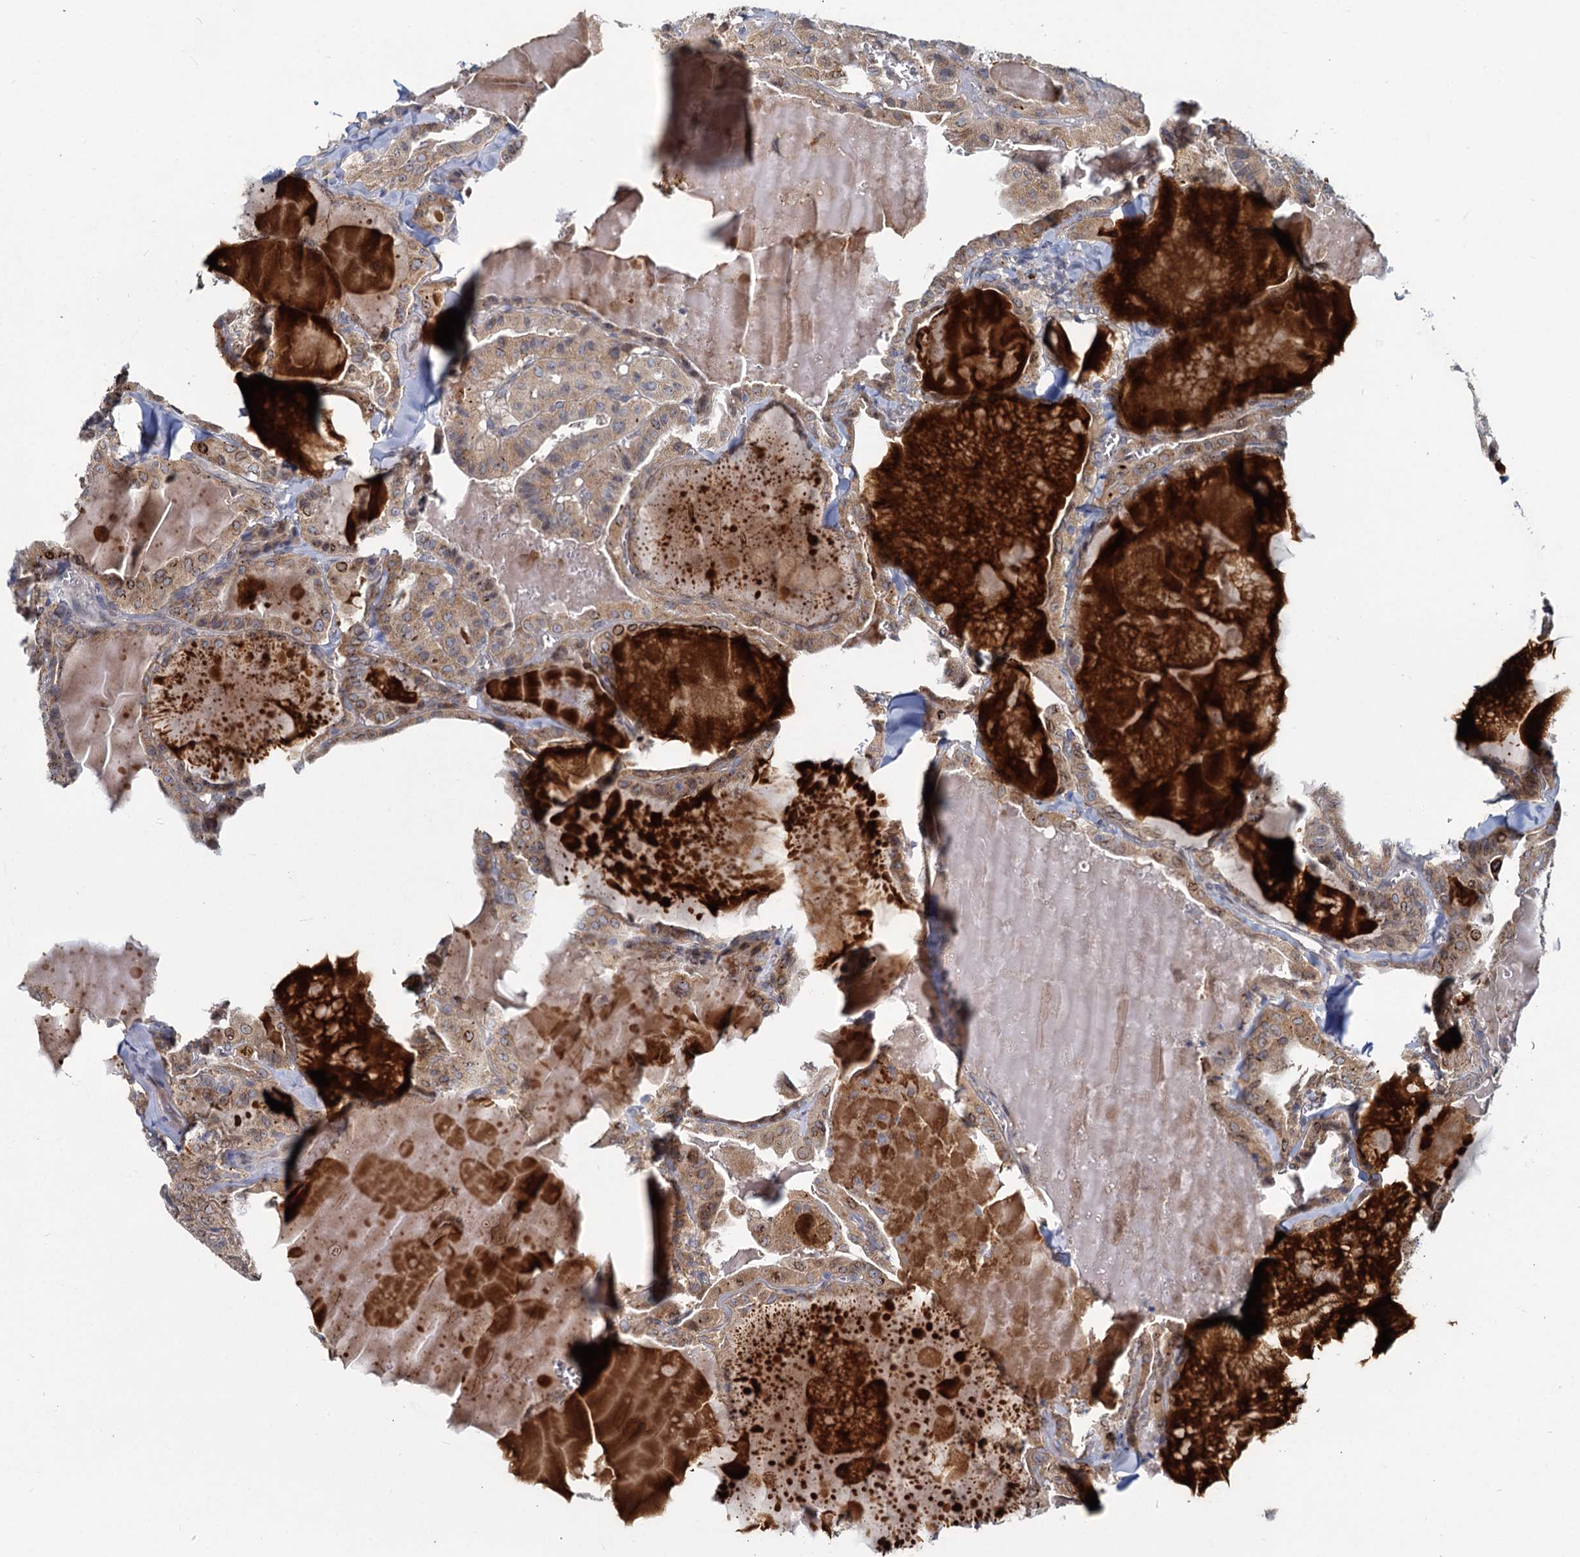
{"staining": {"intensity": "moderate", "quantity": ">75%", "location": "cytoplasmic/membranous"}, "tissue": "thyroid cancer", "cell_type": "Tumor cells", "image_type": "cancer", "snomed": [{"axis": "morphology", "description": "Papillary adenocarcinoma, NOS"}, {"axis": "topography", "description": "Thyroid gland"}], "caption": "Moderate cytoplasmic/membranous expression for a protein is identified in approximately >75% of tumor cells of thyroid cancer (papillary adenocarcinoma) using immunohistochemistry (IHC).", "gene": "ADCY2", "patient": {"sex": "male", "age": 52}}